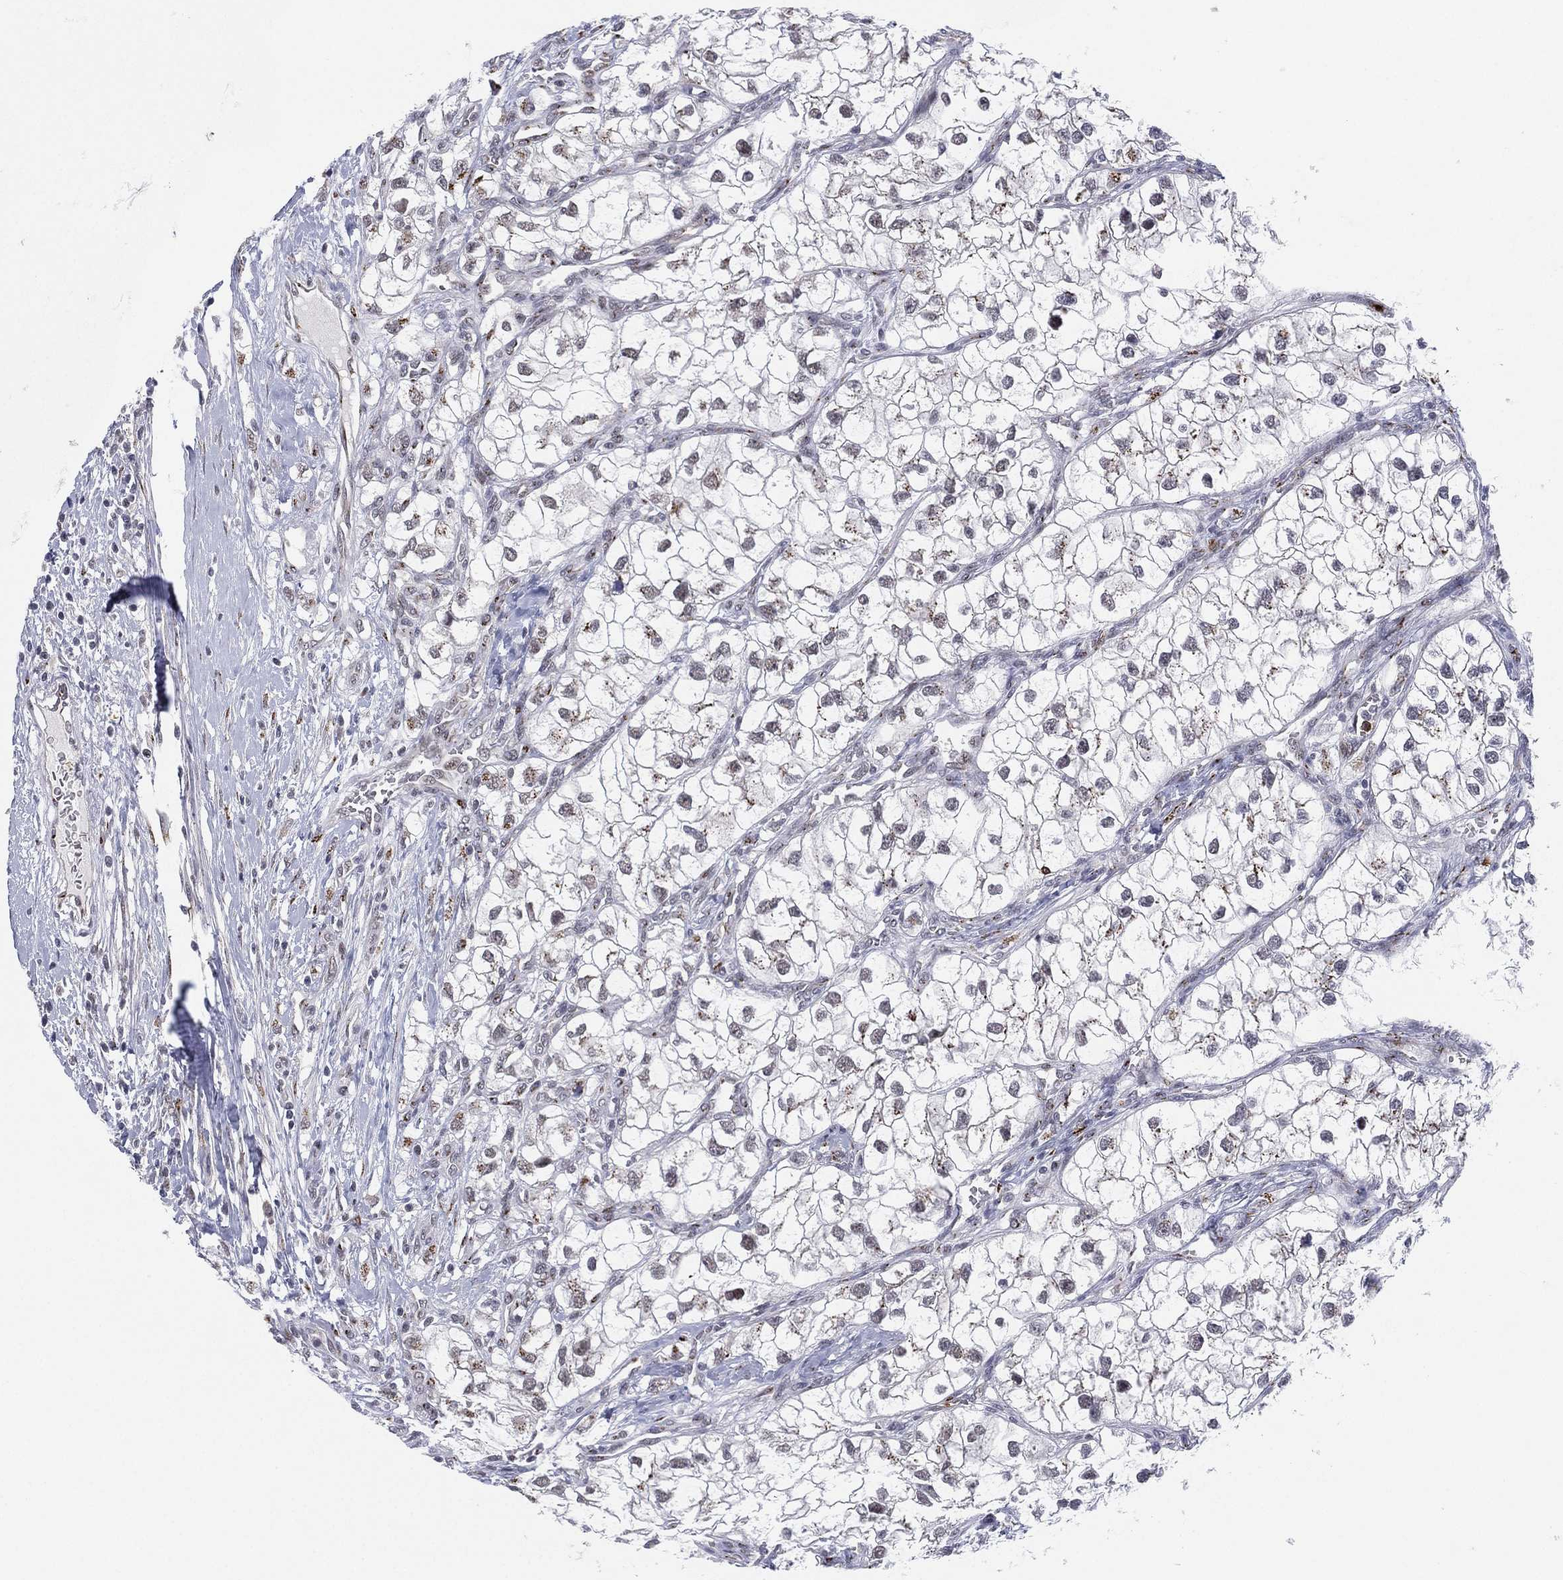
{"staining": {"intensity": "negative", "quantity": "none", "location": "none"}, "tissue": "renal cancer", "cell_type": "Tumor cells", "image_type": "cancer", "snomed": [{"axis": "morphology", "description": "Adenocarcinoma, NOS"}, {"axis": "topography", "description": "Kidney"}], "caption": "There is no significant positivity in tumor cells of renal cancer.", "gene": "CD177", "patient": {"sex": "male", "age": 59}}